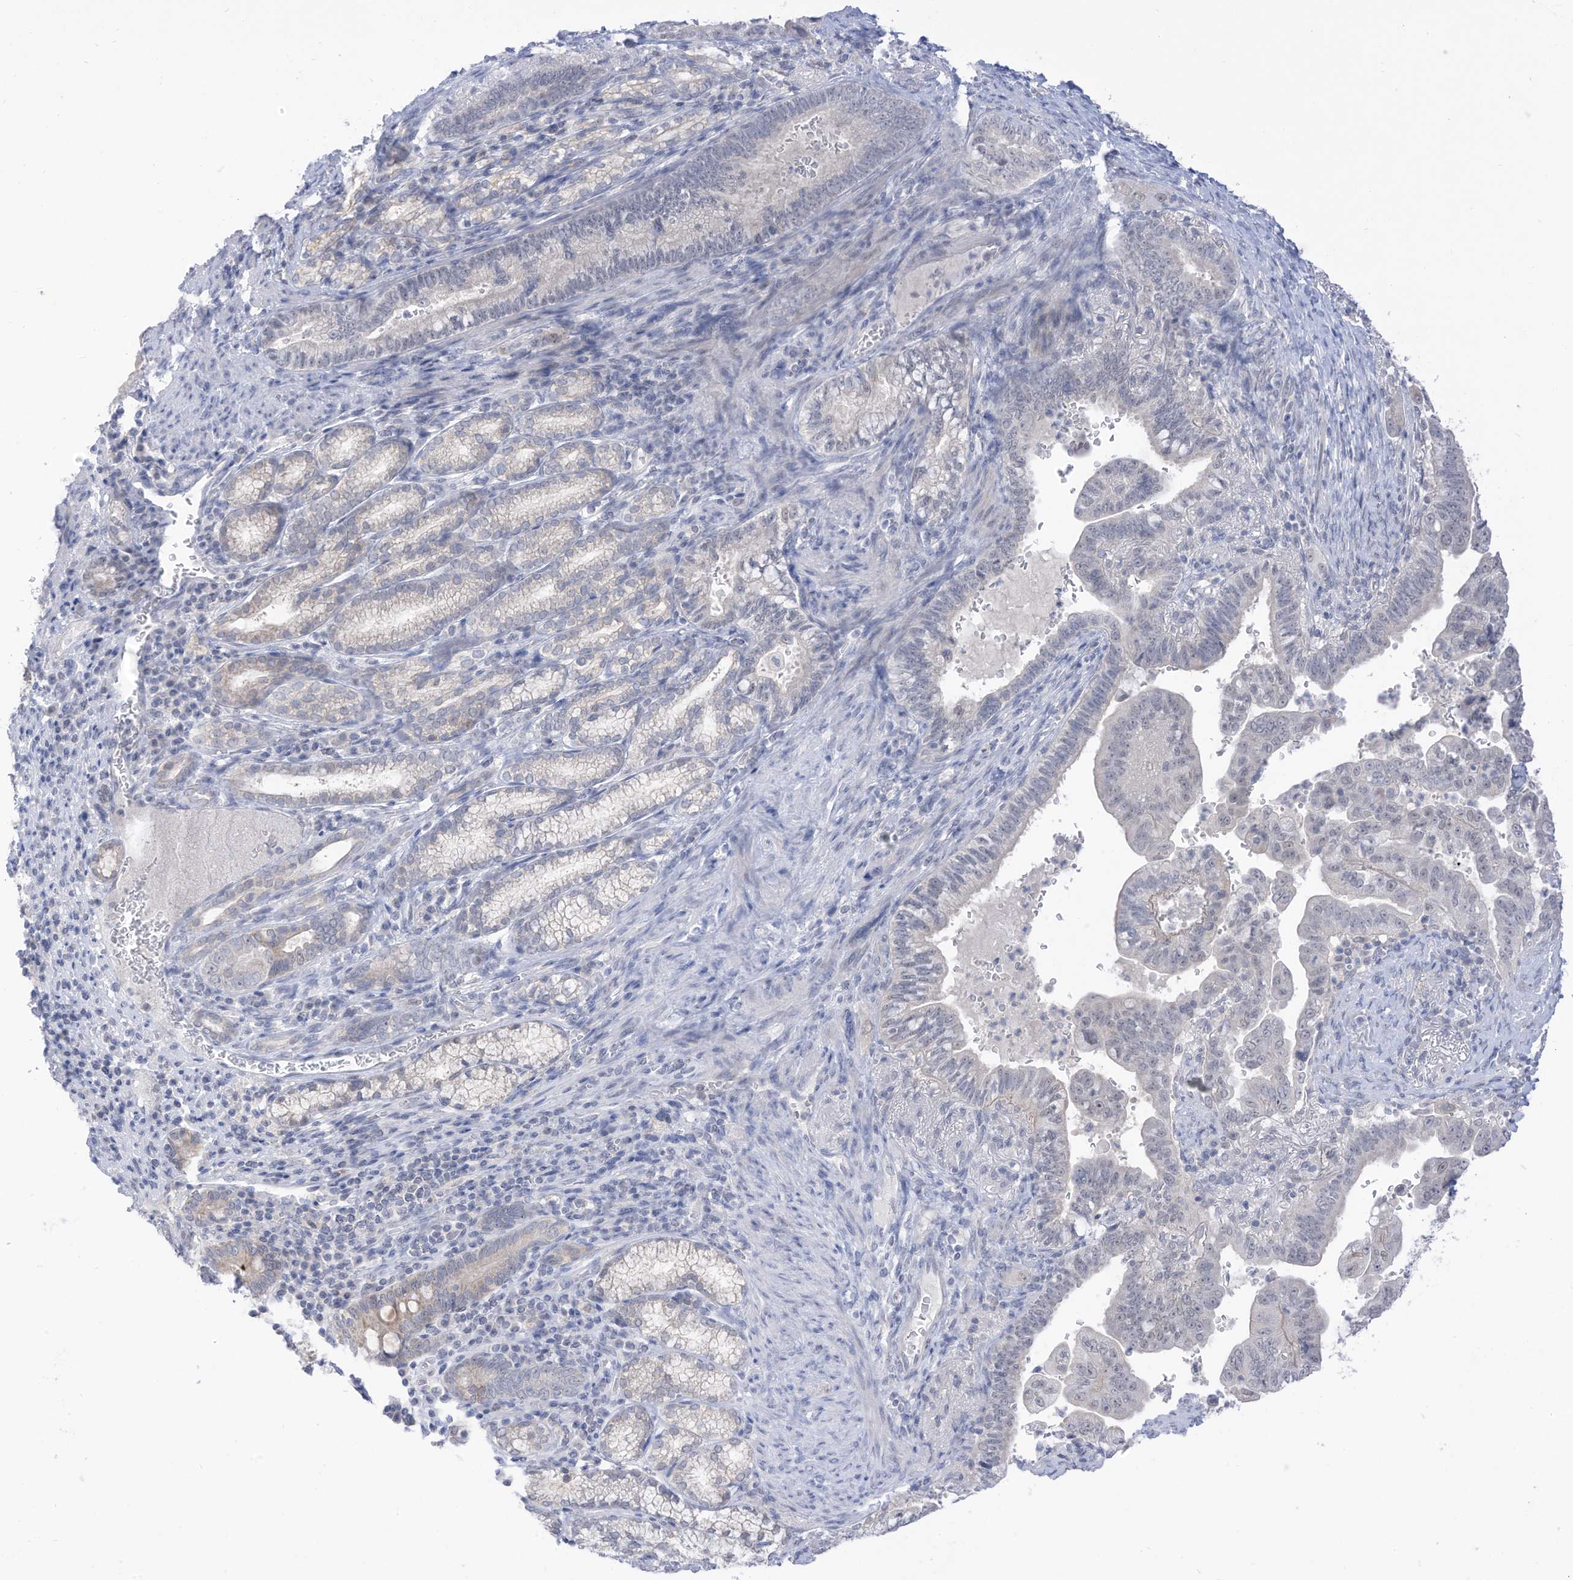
{"staining": {"intensity": "negative", "quantity": "none", "location": "none"}, "tissue": "pancreatic cancer", "cell_type": "Tumor cells", "image_type": "cancer", "snomed": [{"axis": "morphology", "description": "Adenocarcinoma, NOS"}, {"axis": "topography", "description": "Pancreas"}], "caption": "The IHC photomicrograph has no significant positivity in tumor cells of adenocarcinoma (pancreatic) tissue.", "gene": "OGT", "patient": {"sex": "male", "age": 70}}